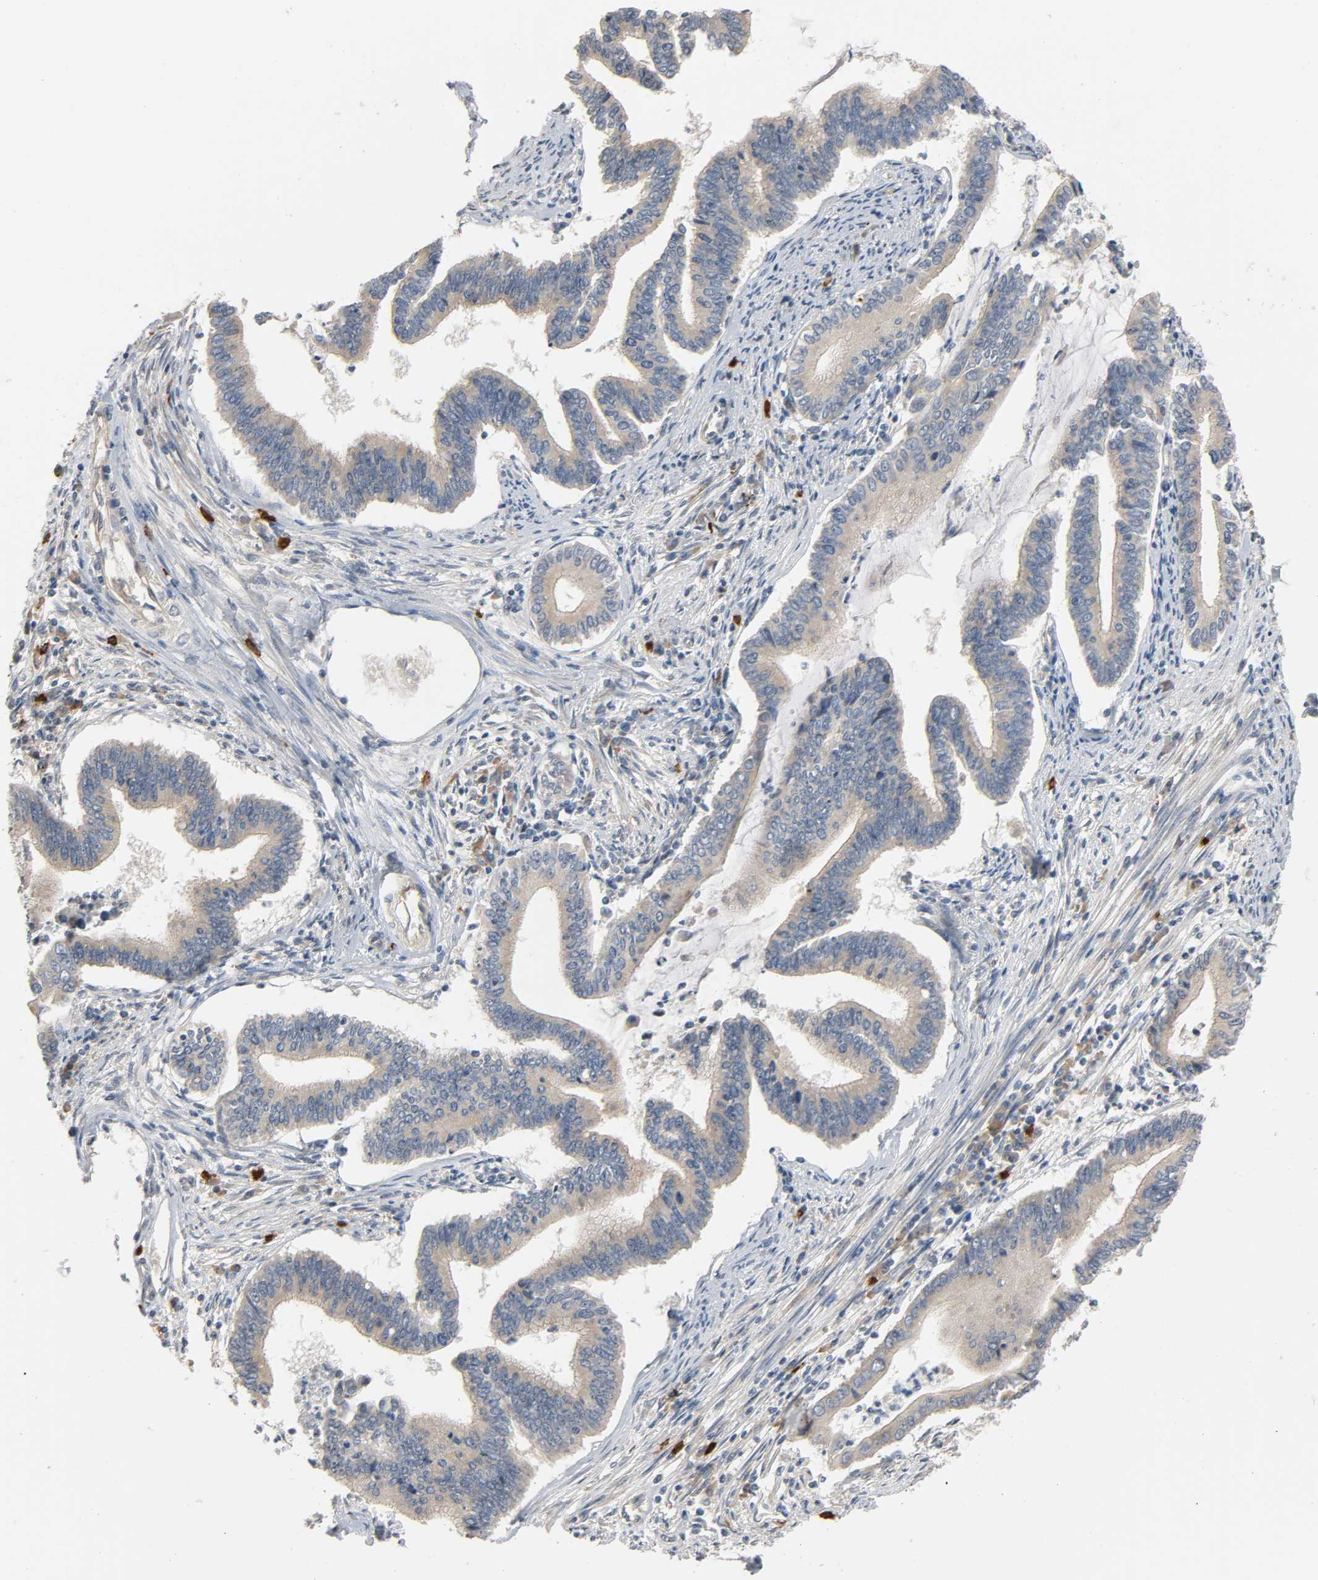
{"staining": {"intensity": "weak", "quantity": ">75%", "location": "cytoplasmic/membranous"}, "tissue": "cervical cancer", "cell_type": "Tumor cells", "image_type": "cancer", "snomed": [{"axis": "morphology", "description": "Adenocarcinoma, NOS"}, {"axis": "topography", "description": "Cervix"}], "caption": "Cervical adenocarcinoma stained with DAB immunohistochemistry exhibits low levels of weak cytoplasmic/membranous positivity in about >75% of tumor cells.", "gene": "LIMCH1", "patient": {"sex": "female", "age": 36}}